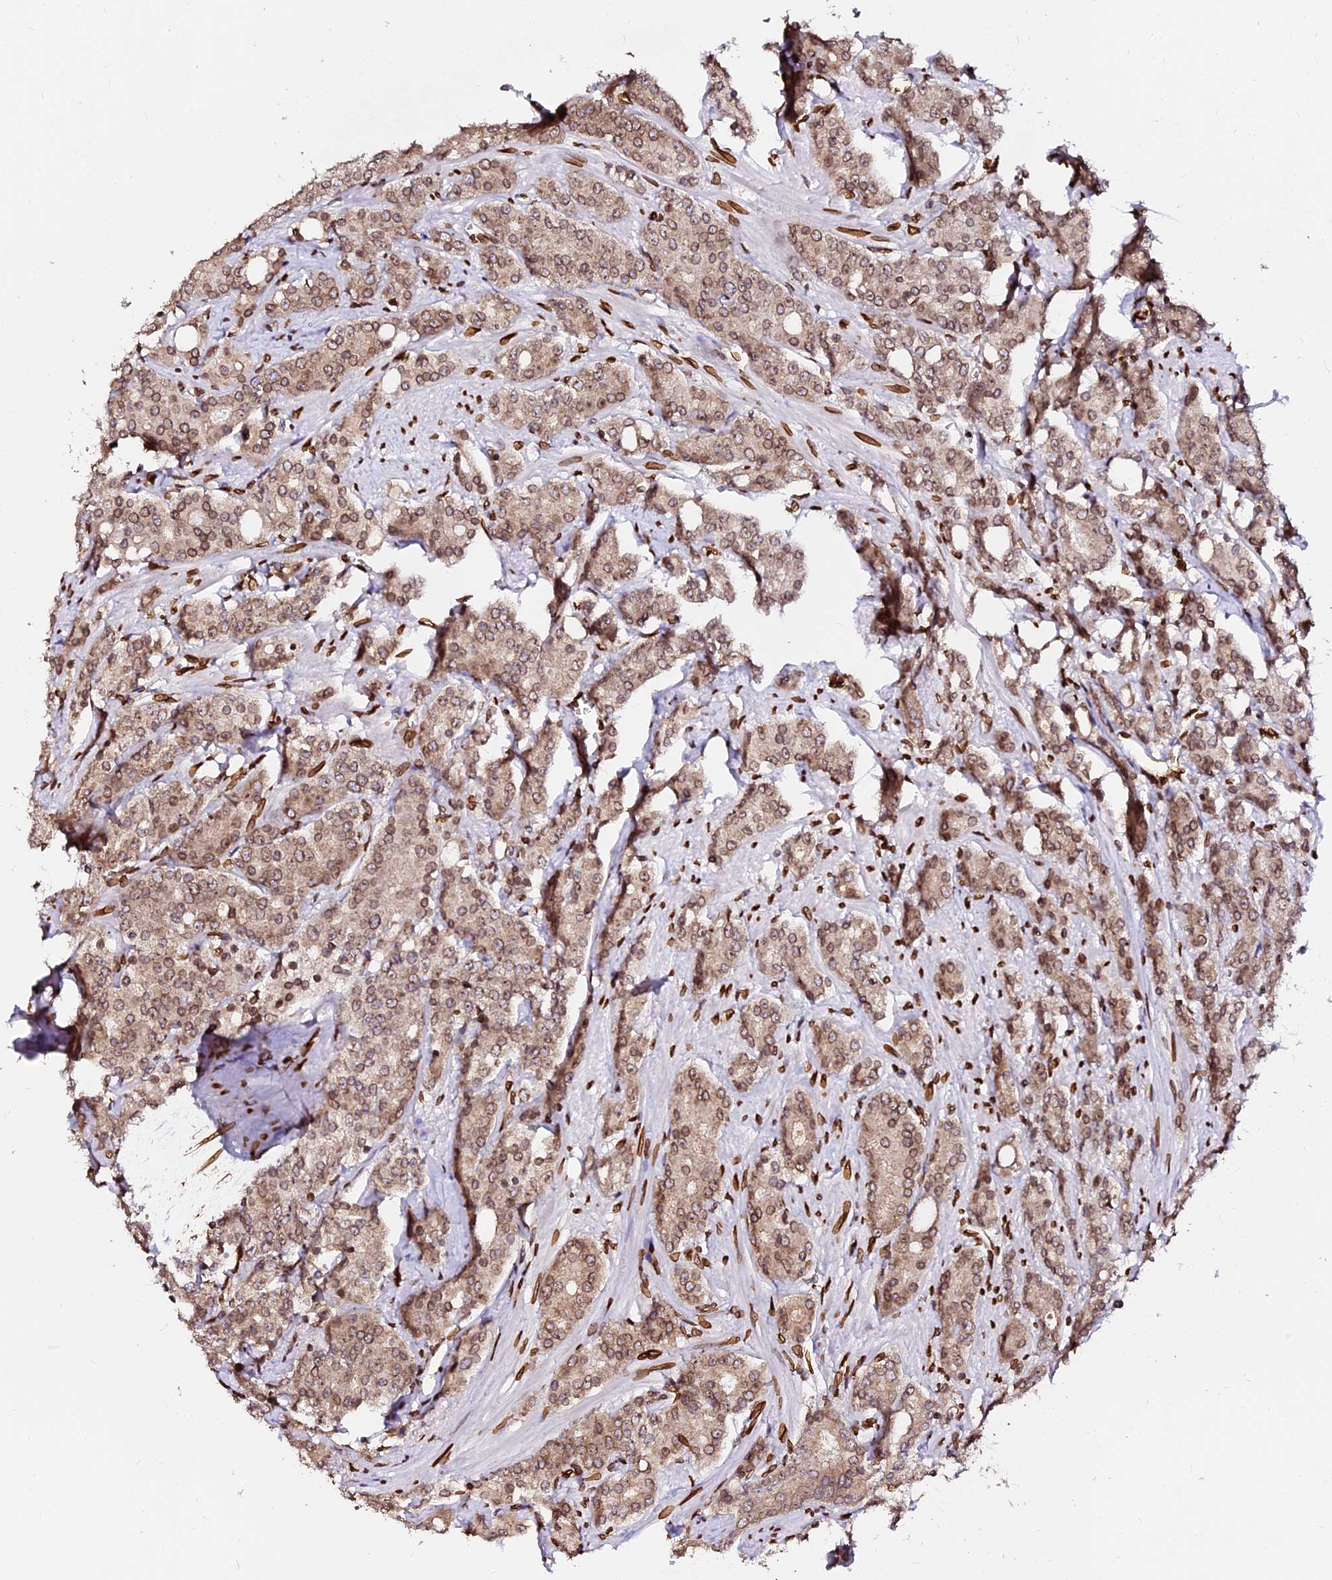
{"staining": {"intensity": "moderate", "quantity": ">75%", "location": "cytoplasmic/membranous,nuclear"}, "tissue": "prostate cancer", "cell_type": "Tumor cells", "image_type": "cancer", "snomed": [{"axis": "morphology", "description": "Adenocarcinoma, High grade"}, {"axis": "topography", "description": "Prostate"}], "caption": "A high-resolution photomicrograph shows immunohistochemistry staining of prostate high-grade adenocarcinoma, which demonstrates moderate cytoplasmic/membranous and nuclear expression in approximately >75% of tumor cells.", "gene": "ANAPC5", "patient": {"sex": "male", "age": 62}}